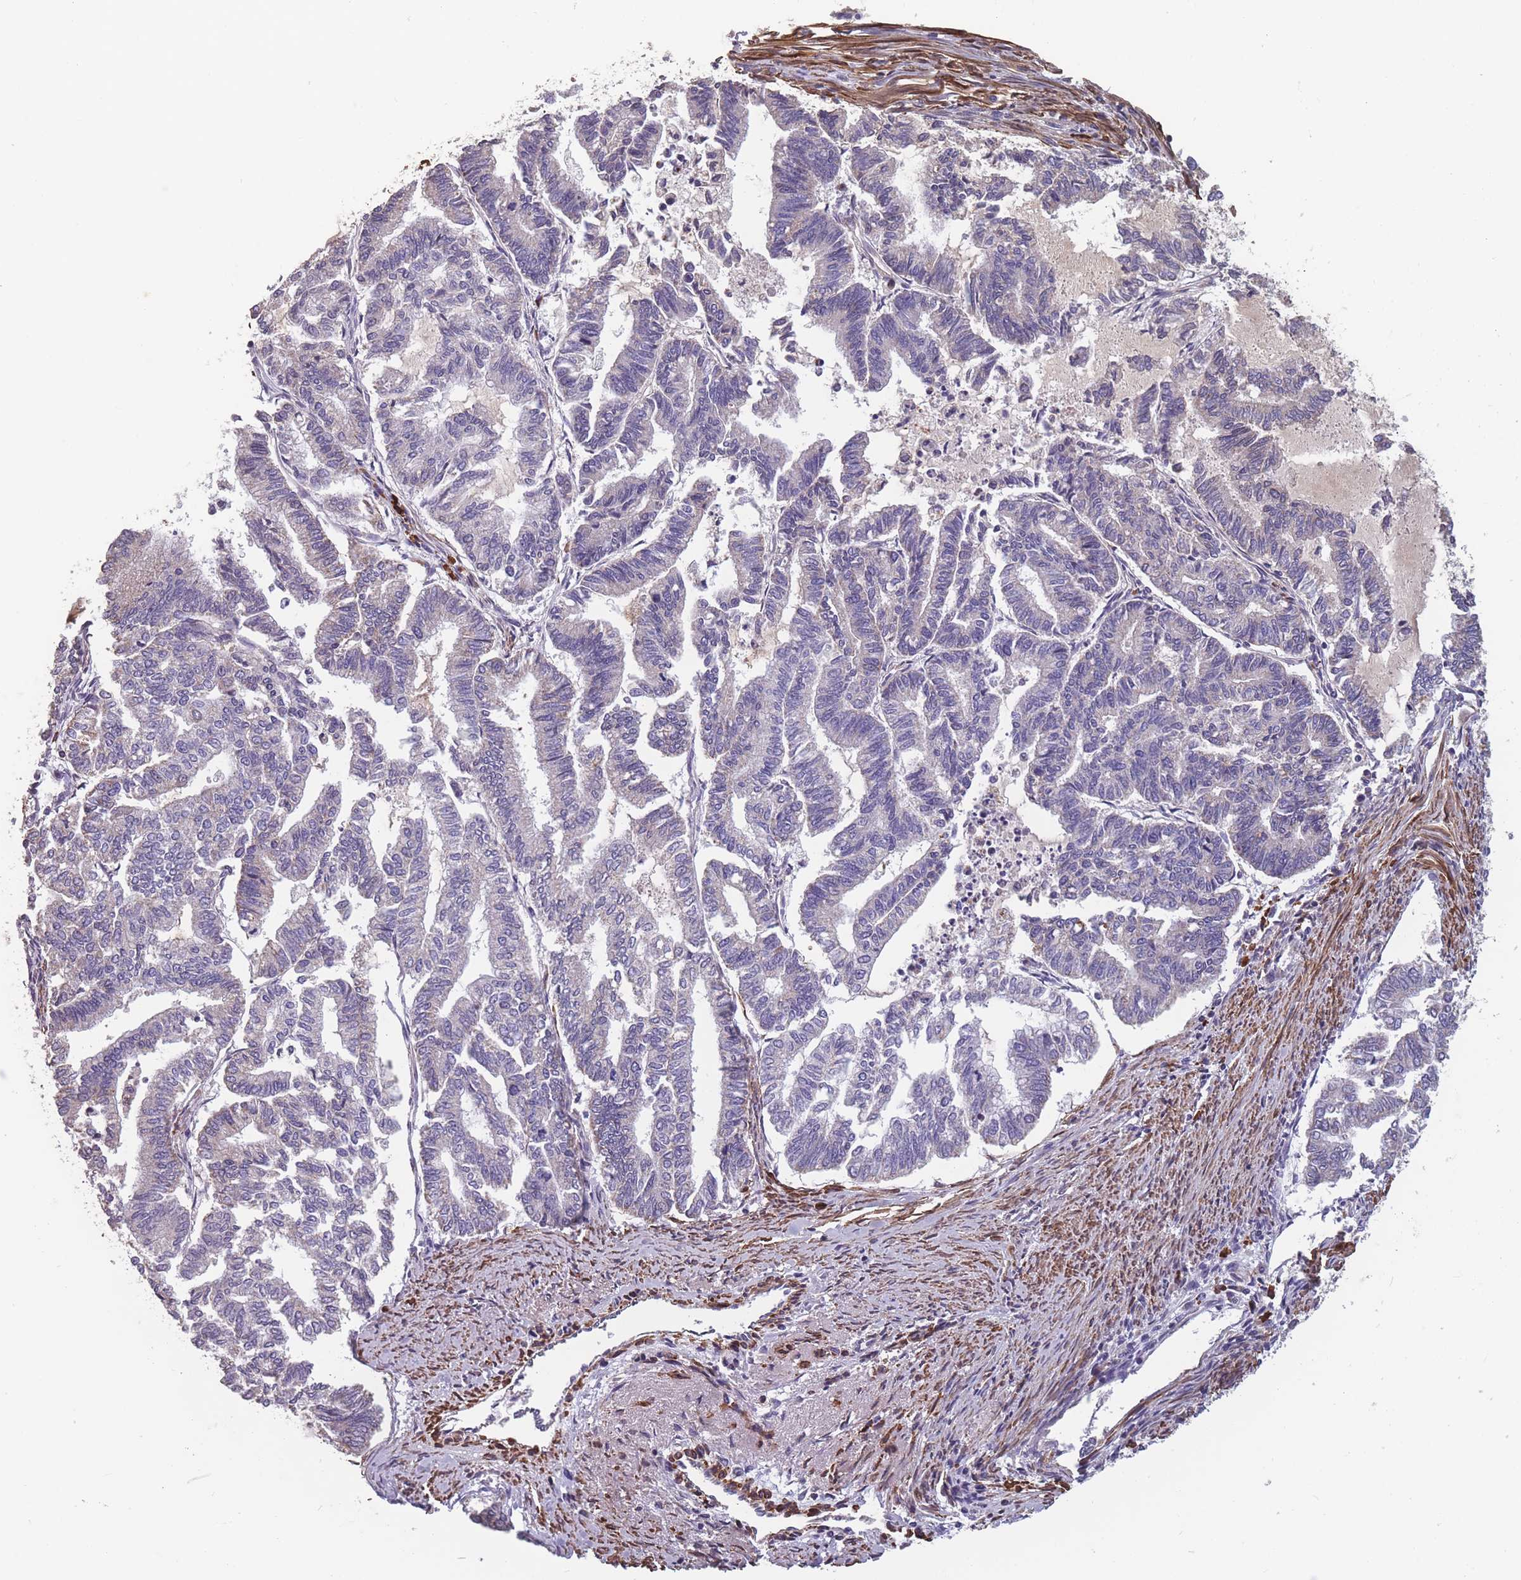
{"staining": {"intensity": "negative", "quantity": "none", "location": "none"}, "tissue": "endometrial cancer", "cell_type": "Tumor cells", "image_type": "cancer", "snomed": [{"axis": "morphology", "description": "Adenocarcinoma, NOS"}, {"axis": "topography", "description": "Endometrium"}], "caption": "Tumor cells show no significant positivity in endometrial cancer.", "gene": "TOMM40L", "patient": {"sex": "female", "age": 79}}